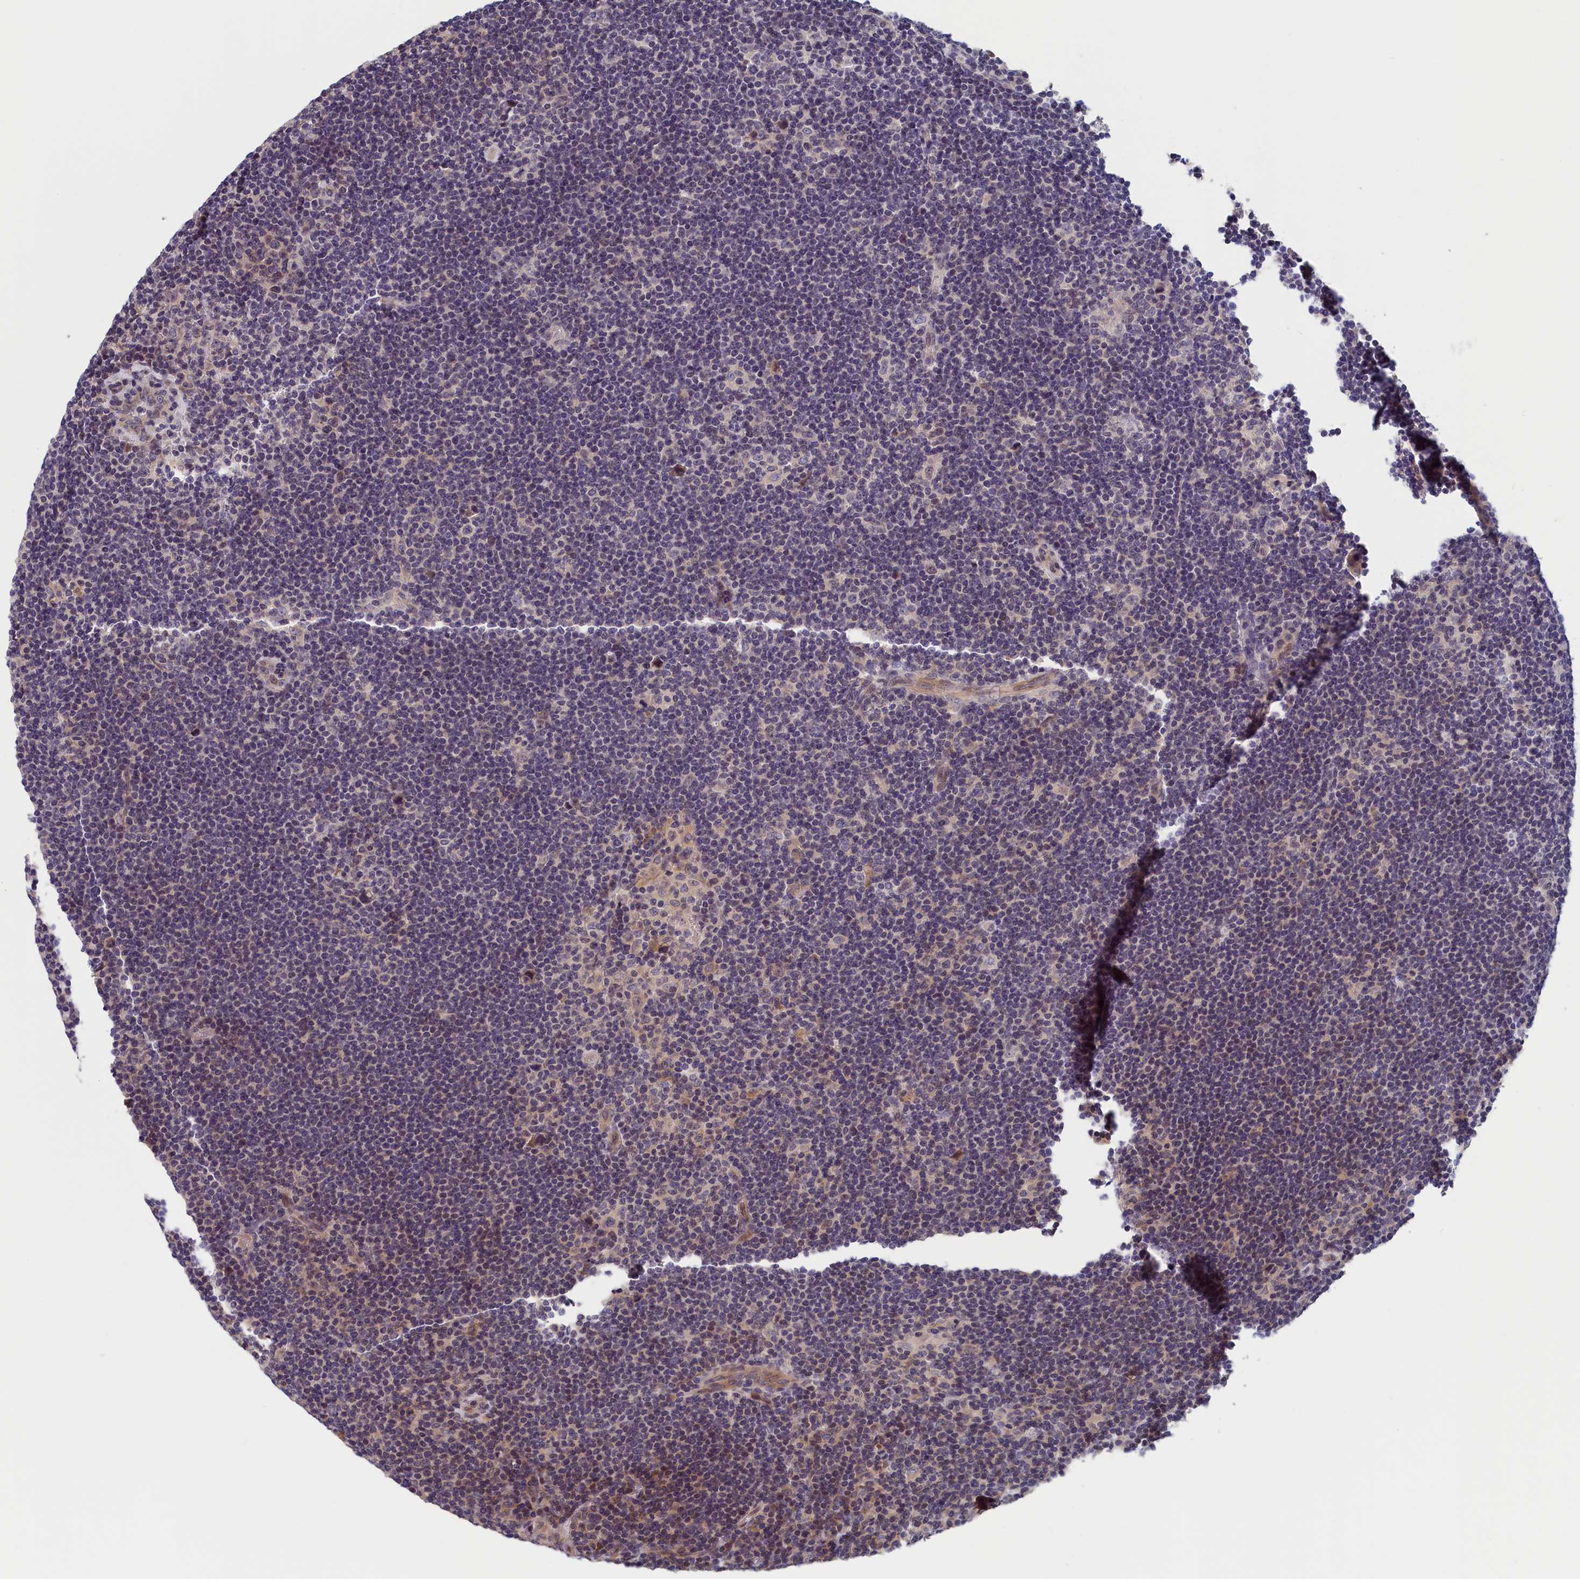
{"staining": {"intensity": "weak", "quantity": "<25%", "location": "cytoplasmic/membranous"}, "tissue": "lymphoma", "cell_type": "Tumor cells", "image_type": "cancer", "snomed": [{"axis": "morphology", "description": "Hodgkin's disease, NOS"}, {"axis": "topography", "description": "Lymph node"}], "caption": "This is an immunohistochemistry (IHC) micrograph of lymphoma. There is no staining in tumor cells.", "gene": "TMEM116", "patient": {"sex": "female", "age": 57}}